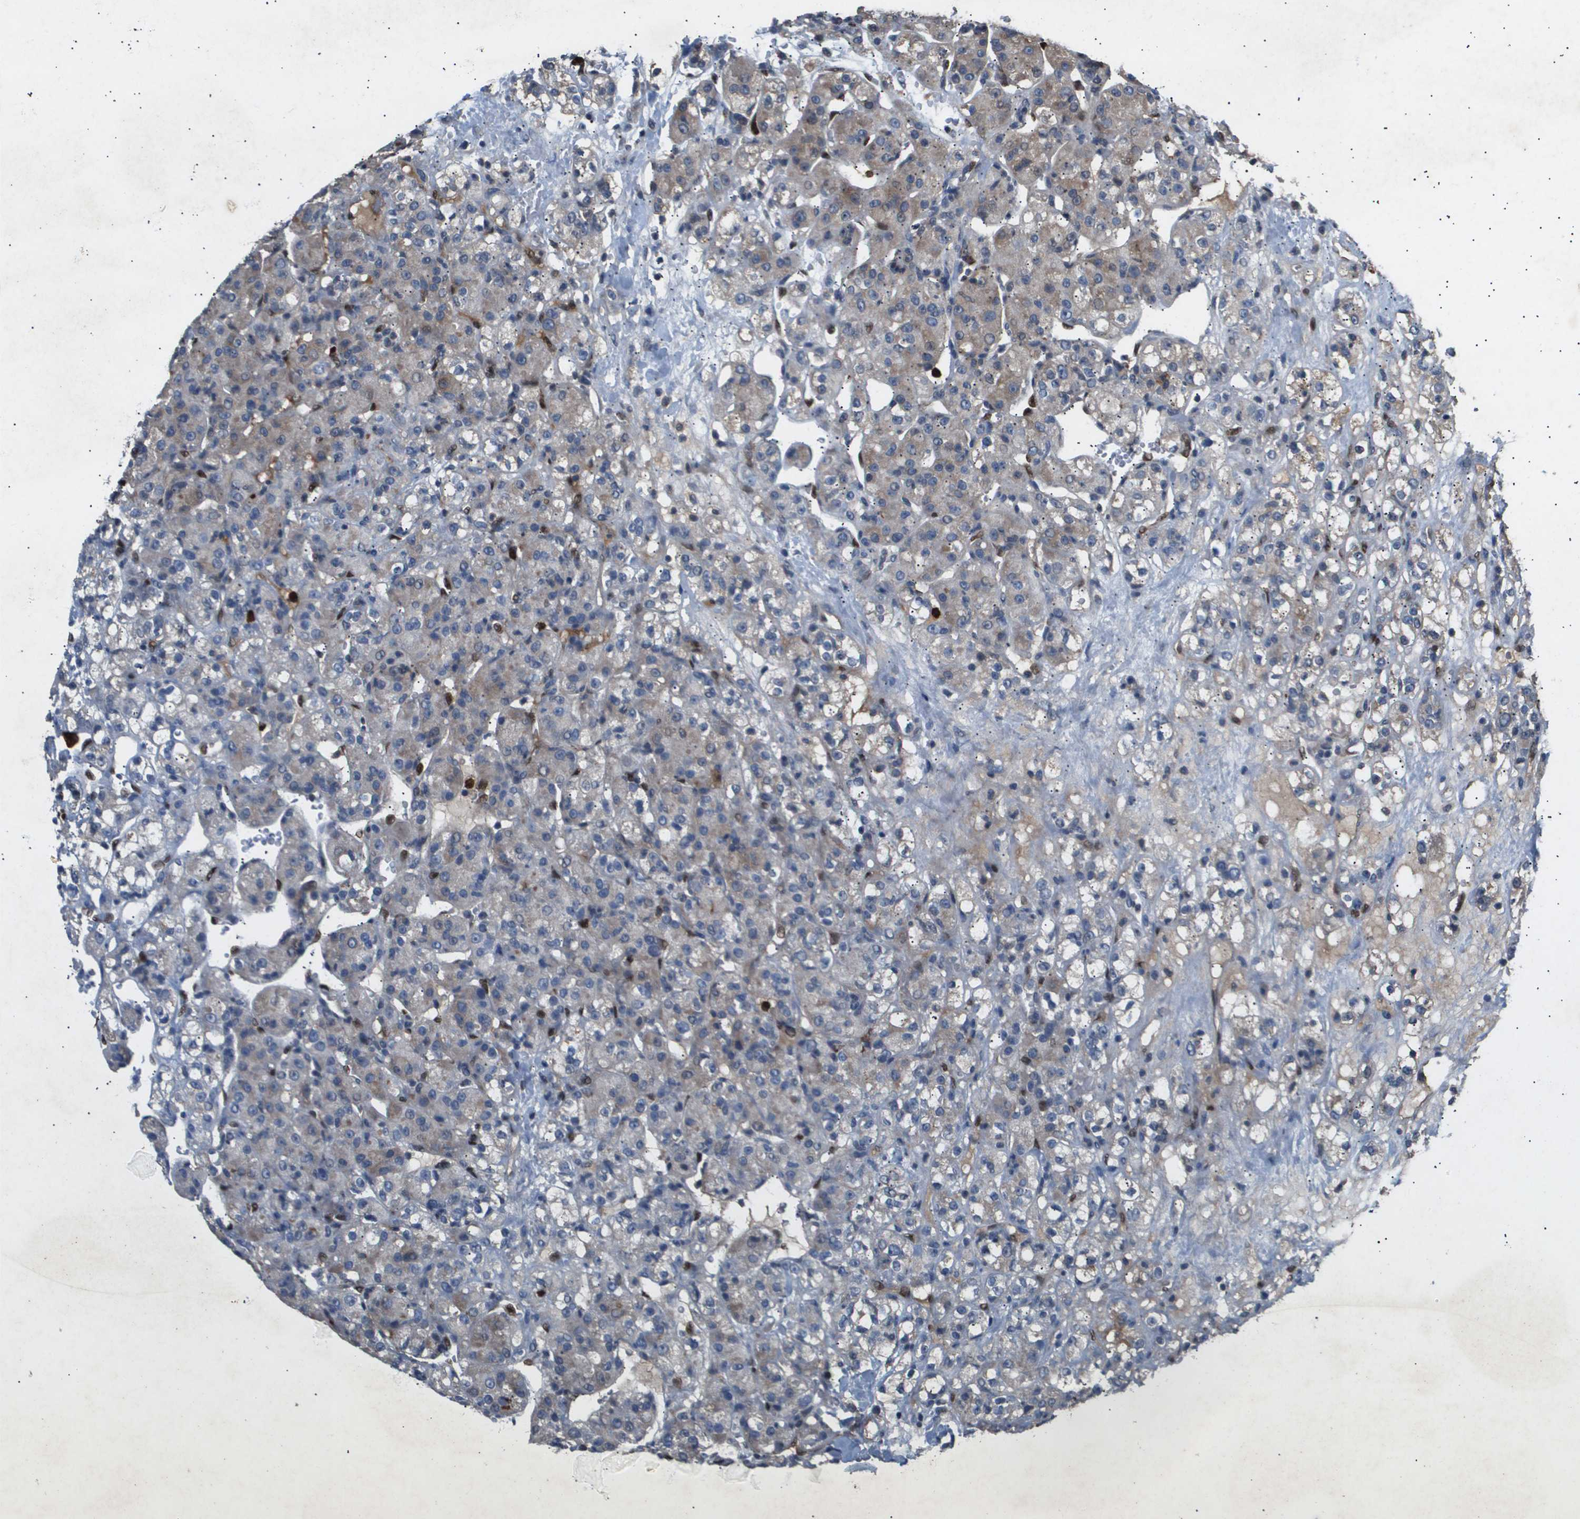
{"staining": {"intensity": "weak", "quantity": "<25%", "location": "cytoplasmic/membranous"}, "tissue": "renal cancer", "cell_type": "Tumor cells", "image_type": "cancer", "snomed": [{"axis": "morphology", "description": "Normal tissue, NOS"}, {"axis": "morphology", "description": "Adenocarcinoma, NOS"}, {"axis": "topography", "description": "Kidney"}], "caption": "This is an IHC histopathology image of adenocarcinoma (renal). There is no expression in tumor cells.", "gene": "ERG", "patient": {"sex": "male", "age": 61}}